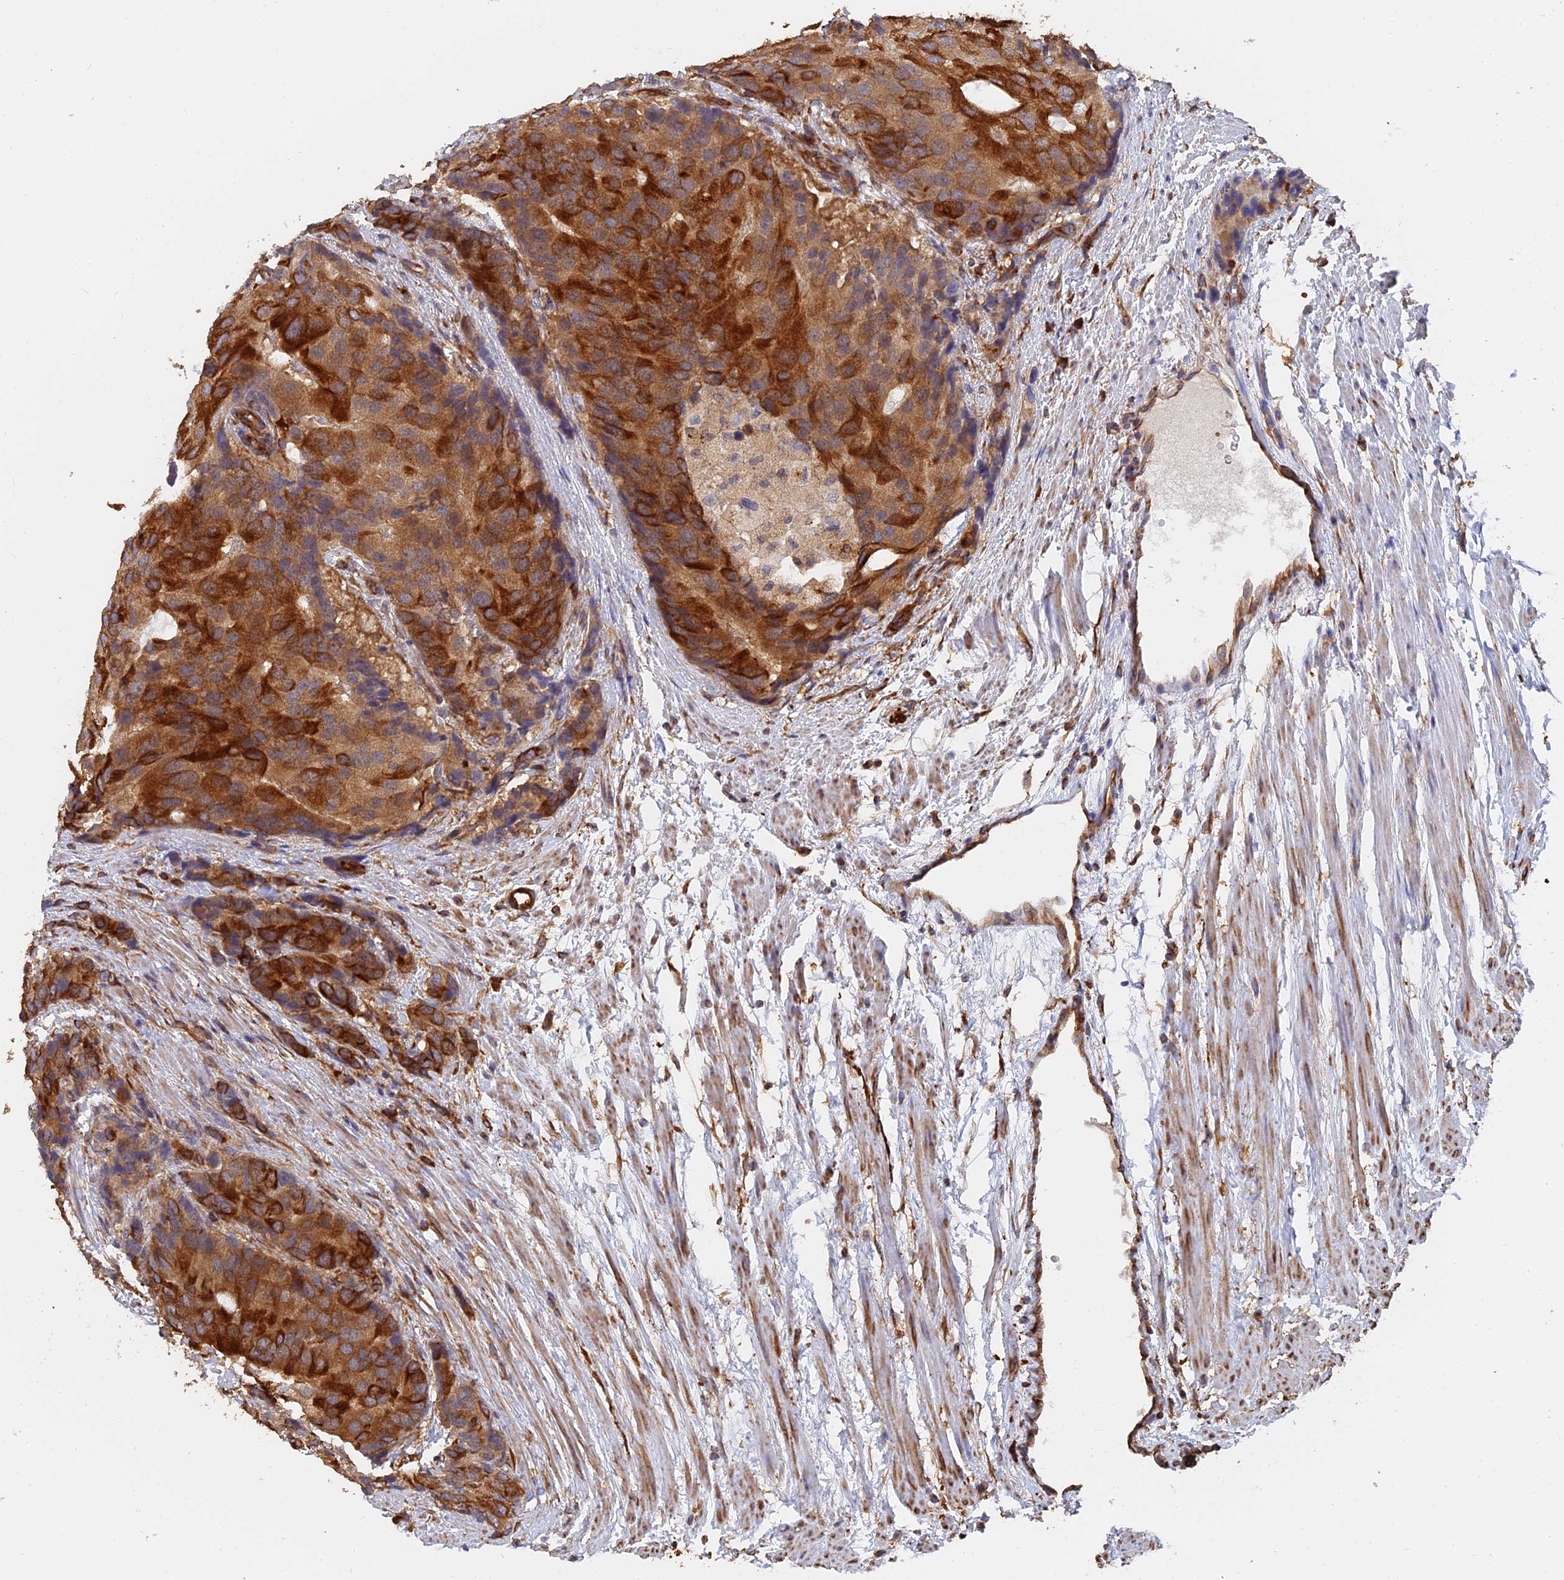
{"staining": {"intensity": "strong", "quantity": ">75%", "location": "cytoplasmic/membranous"}, "tissue": "prostate cancer", "cell_type": "Tumor cells", "image_type": "cancer", "snomed": [{"axis": "morphology", "description": "Adenocarcinoma, High grade"}, {"axis": "topography", "description": "Prostate"}], "caption": "An image of human high-grade adenocarcinoma (prostate) stained for a protein demonstrates strong cytoplasmic/membranous brown staining in tumor cells.", "gene": "WBP11", "patient": {"sex": "male", "age": 62}}